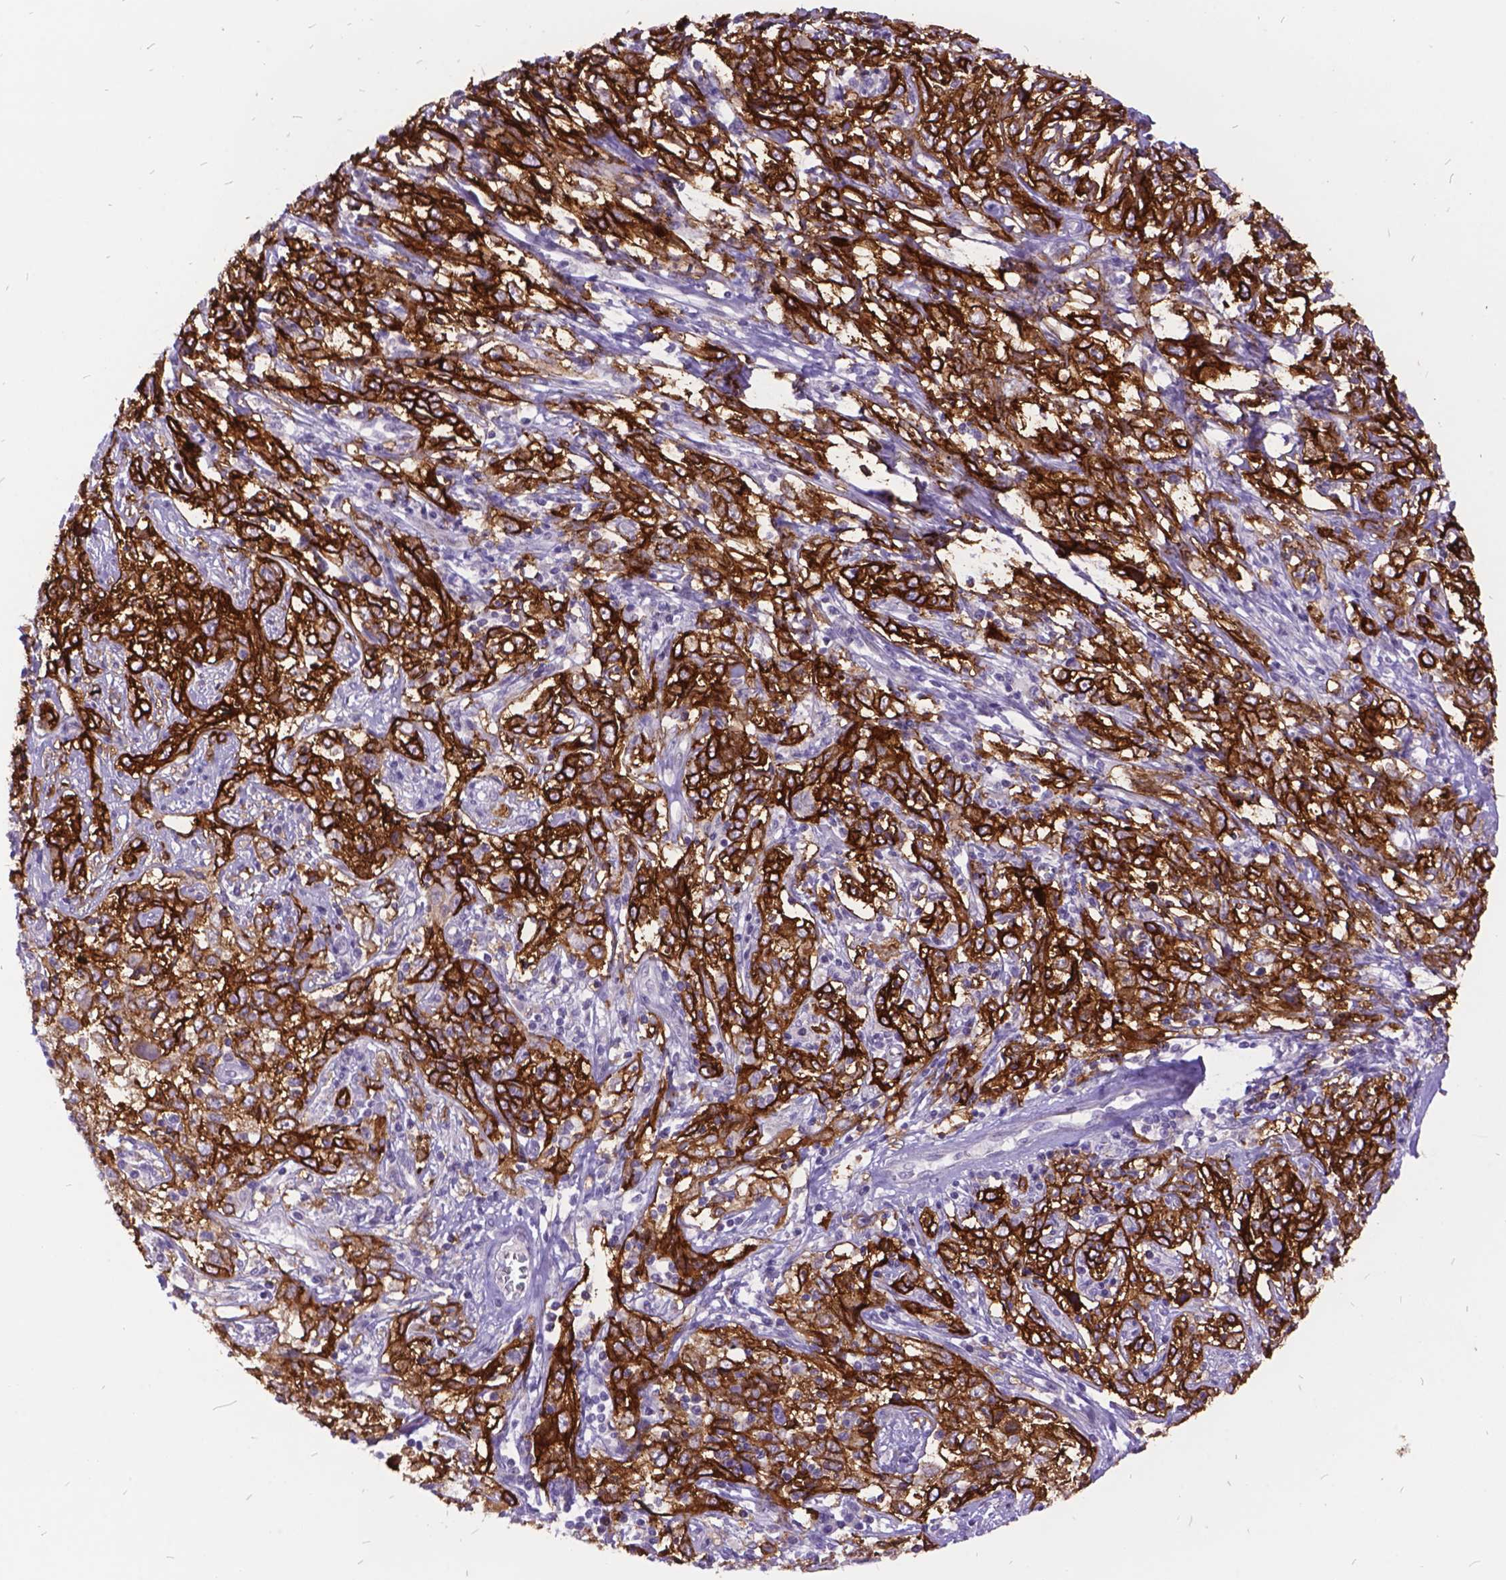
{"staining": {"intensity": "strong", "quantity": ">75%", "location": "cytoplasmic/membranous"}, "tissue": "cervical cancer", "cell_type": "Tumor cells", "image_type": "cancer", "snomed": [{"axis": "morphology", "description": "Adenocarcinoma, NOS"}, {"axis": "topography", "description": "Cervix"}], "caption": "A high-resolution photomicrograph shows IHC staining of cervical adenocarcinoma, which exhibits strong cytoplasmic/membranous staining in about >75% of tumor cells.", "gene": "ITGB6", "patient": {"sex": "female", "age": 40}}